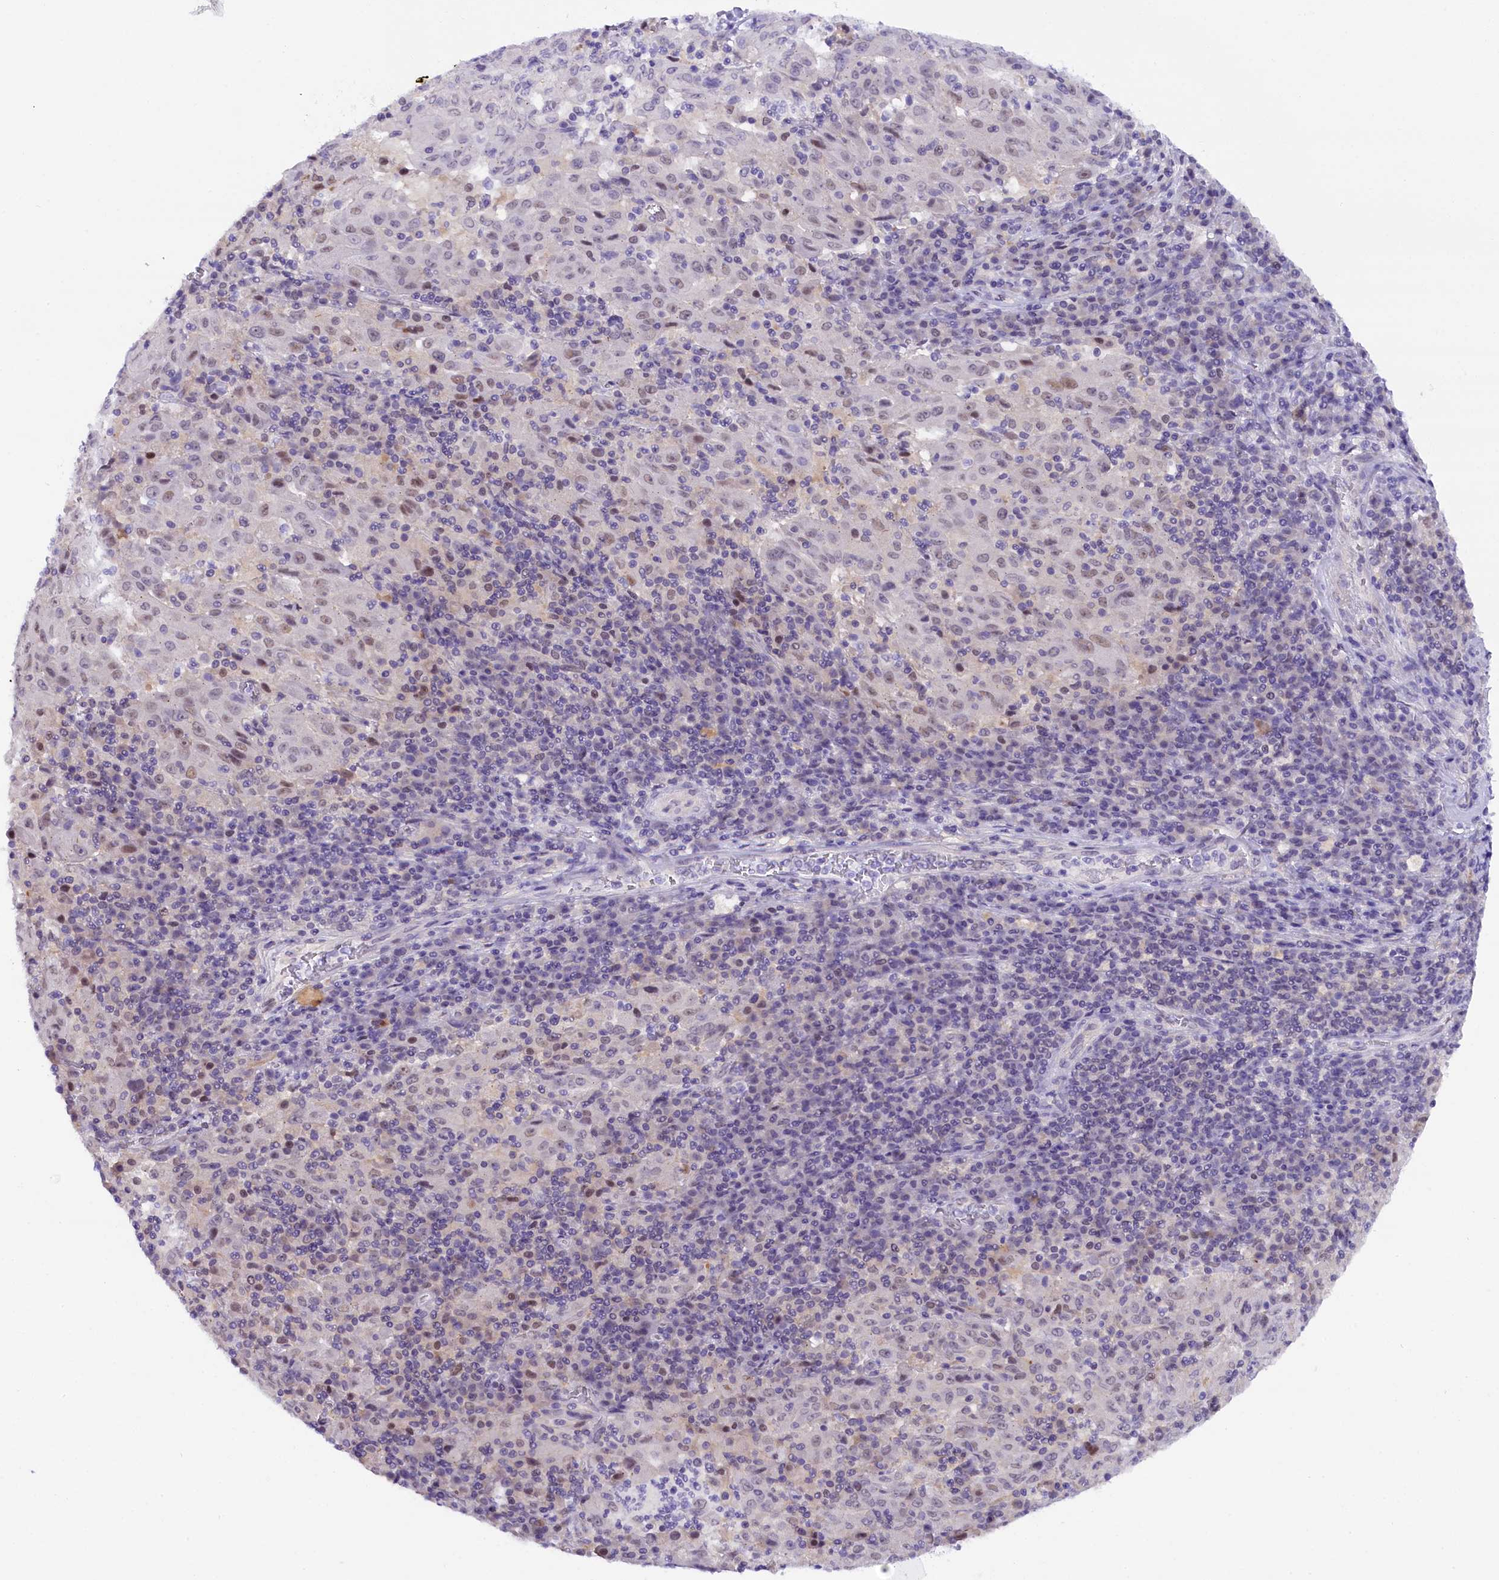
{"staining": {"intensity": "negative", "quantity": "none", "location": "none"}, "tissue": "pancreatic cancer", "cell_type": "Tumor cells", "image_type": "cancer", "snomed": [{"axis": "morphology", "description": "Adenocarcinoma, NOS"}, {"axis": "topography", "description": "Pancreas"}], "caption": "Immunohistochemistry (IHC) histopathology image of pancreatic cancer (adenocarcinoma) stained for a protein (brown), which shows no positivity in tumor cells.", "gene": "IQCN", "patient": {"sex": "male", "age": 63}}